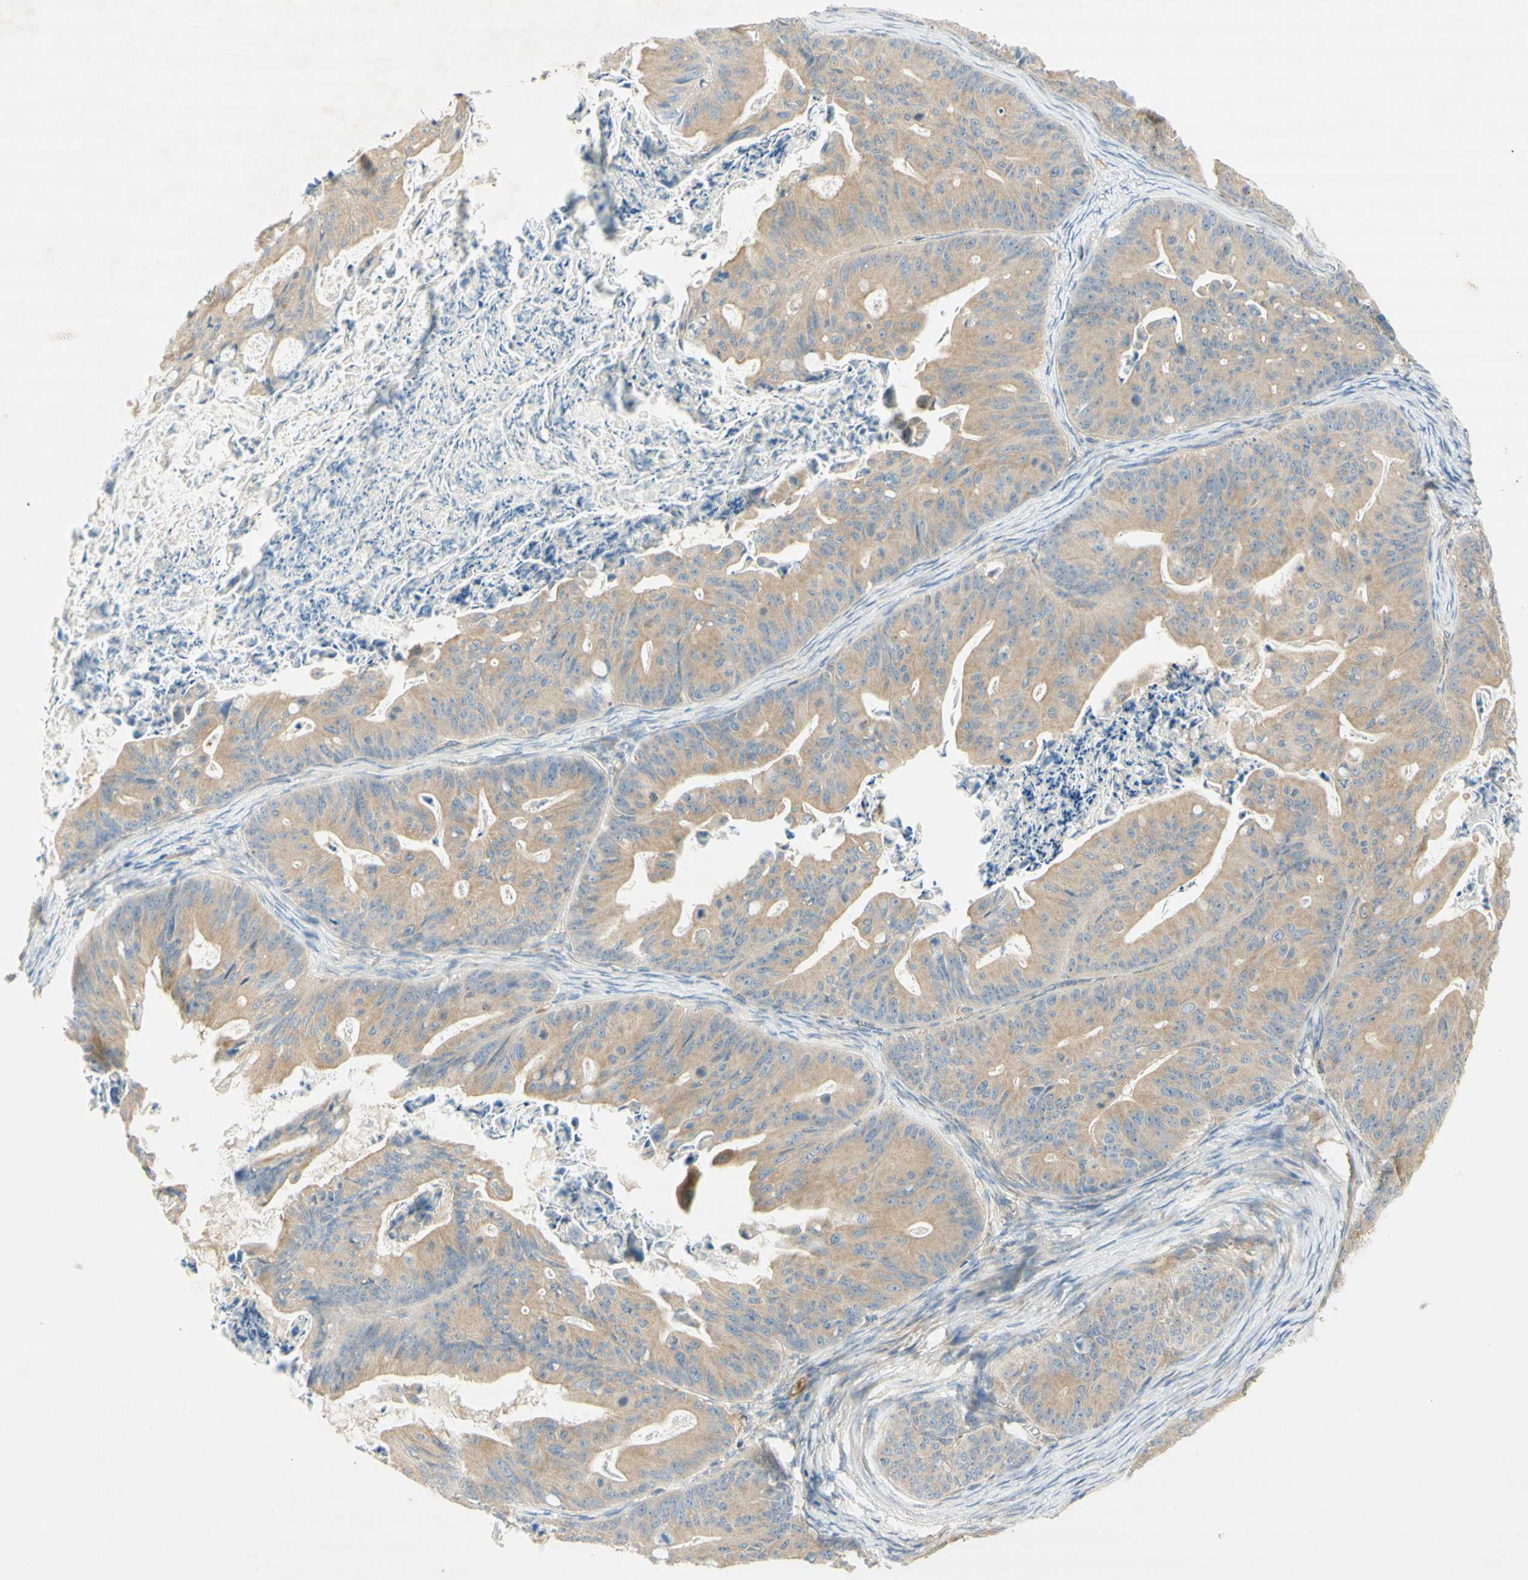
{"staining": {"intensity": "weak", "quantity": ">75%", "location": "cytoplasmic/membranous"}, "tissue": "ovarian cancer", "cell_type": "Tumor cells", "image_type": "cancer", "snomed": [{"axis": "morphology", "description": "Cystadenocarcinoma, mucinous, NOS"}, {"axis": "topography", "description": "Ovary"}], "caption": "Tumor cells show weak cytoplasmic/membranous expression in about >75% of cells in ovarian cancer (mucinous cystadenocarcinoma). The protein of interest is stained brown, and the nuclei are stained in blue (DAB IHC with brightfield microscopy, high magnification).", "gene": "DYNC1H1", "patient": {"sex": "female", "age": 37}}